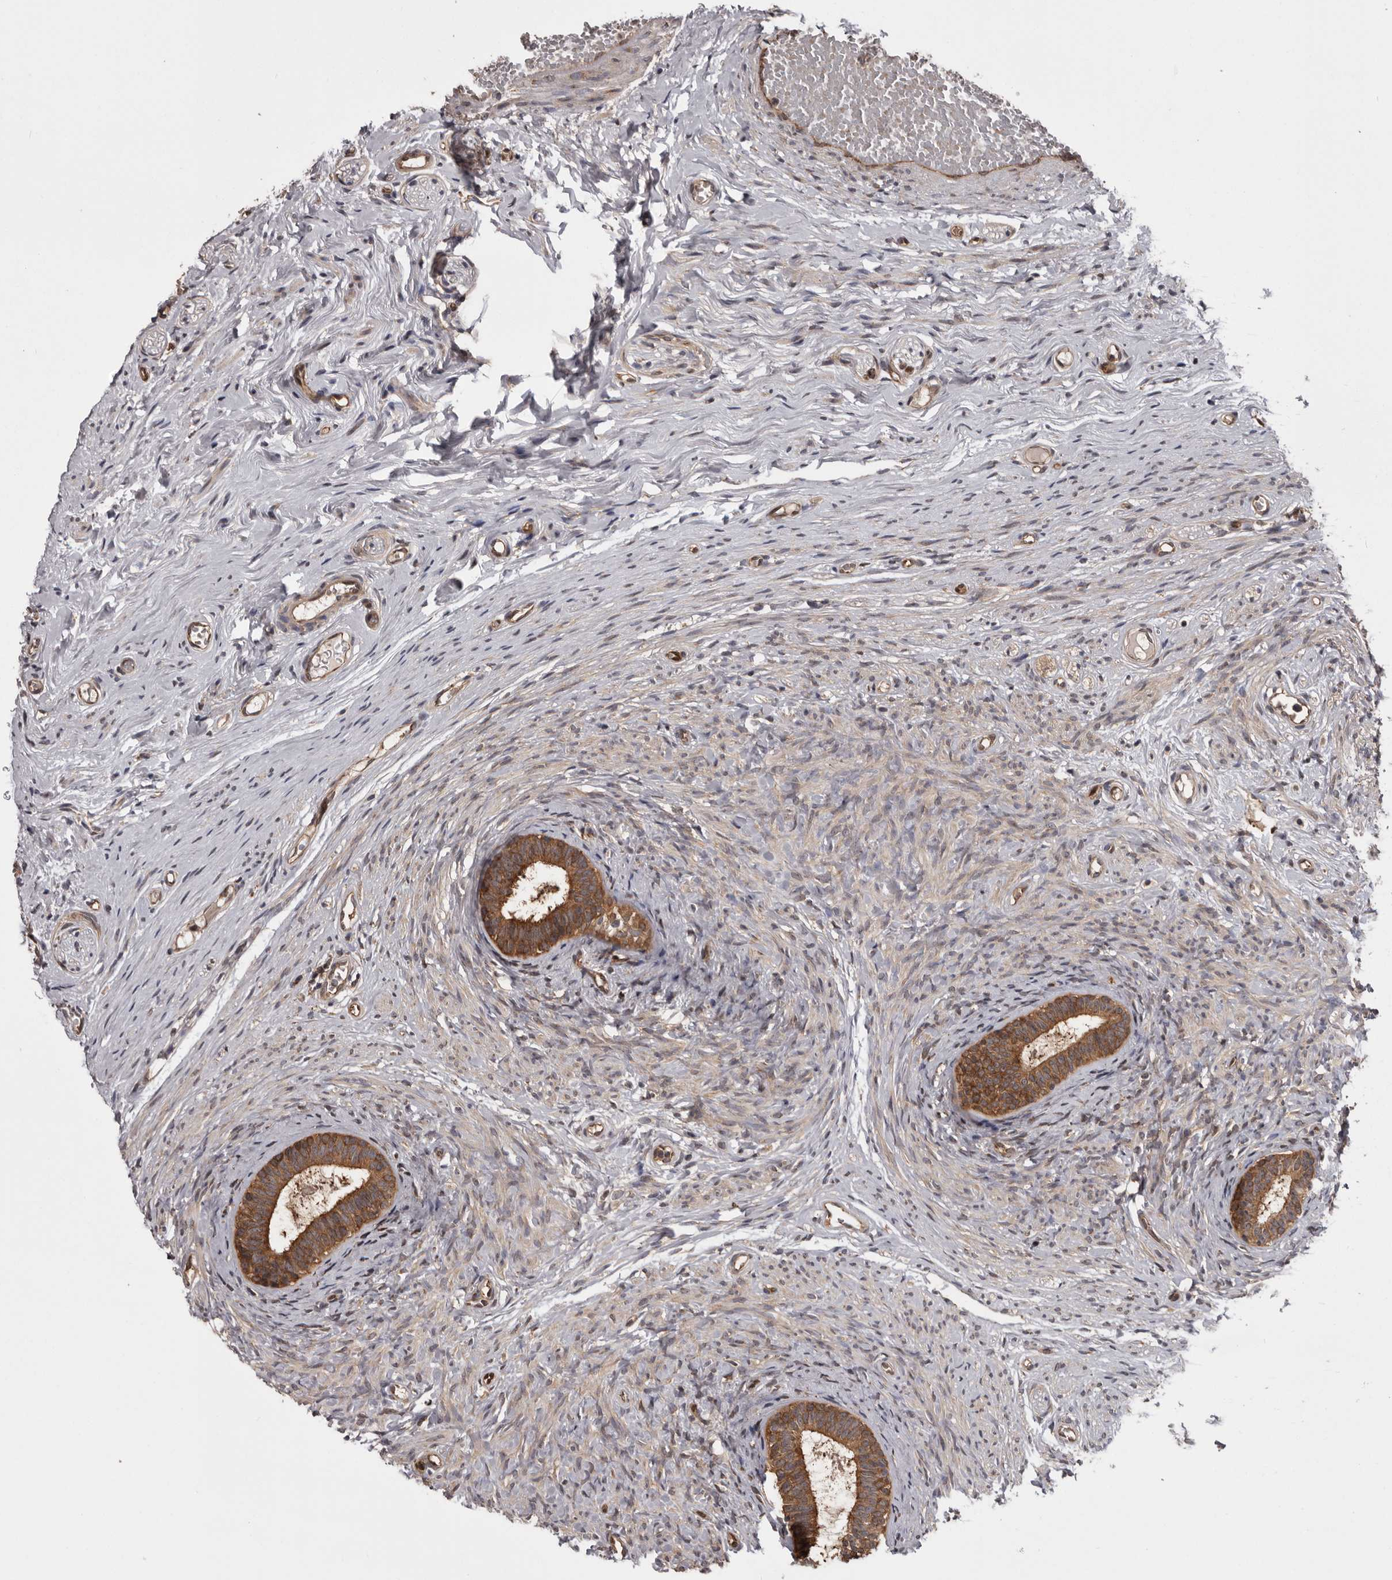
{"staining": {"intensity": "moderate", "quantity": ">75%", "location": "cytoplasmic/membranous"}, "tissue": "epididymis", "cell_type": "Glandular cells", "image_type": "normal", "snomed": [{"axis": "morphology", "description": "Normal tissue, NOS"}, {"axis": "topography", "description": "Epididymis"}], "caption": "IHC histopathology image of unremarkable epididymis stained for a protein (brown), which exhibits medium levels of moderate cytoplasmic/membranous expression in approximately >75% of glandular cells.", "gene": "DARS1", "patient": {"sex": "male", "age": 9}}